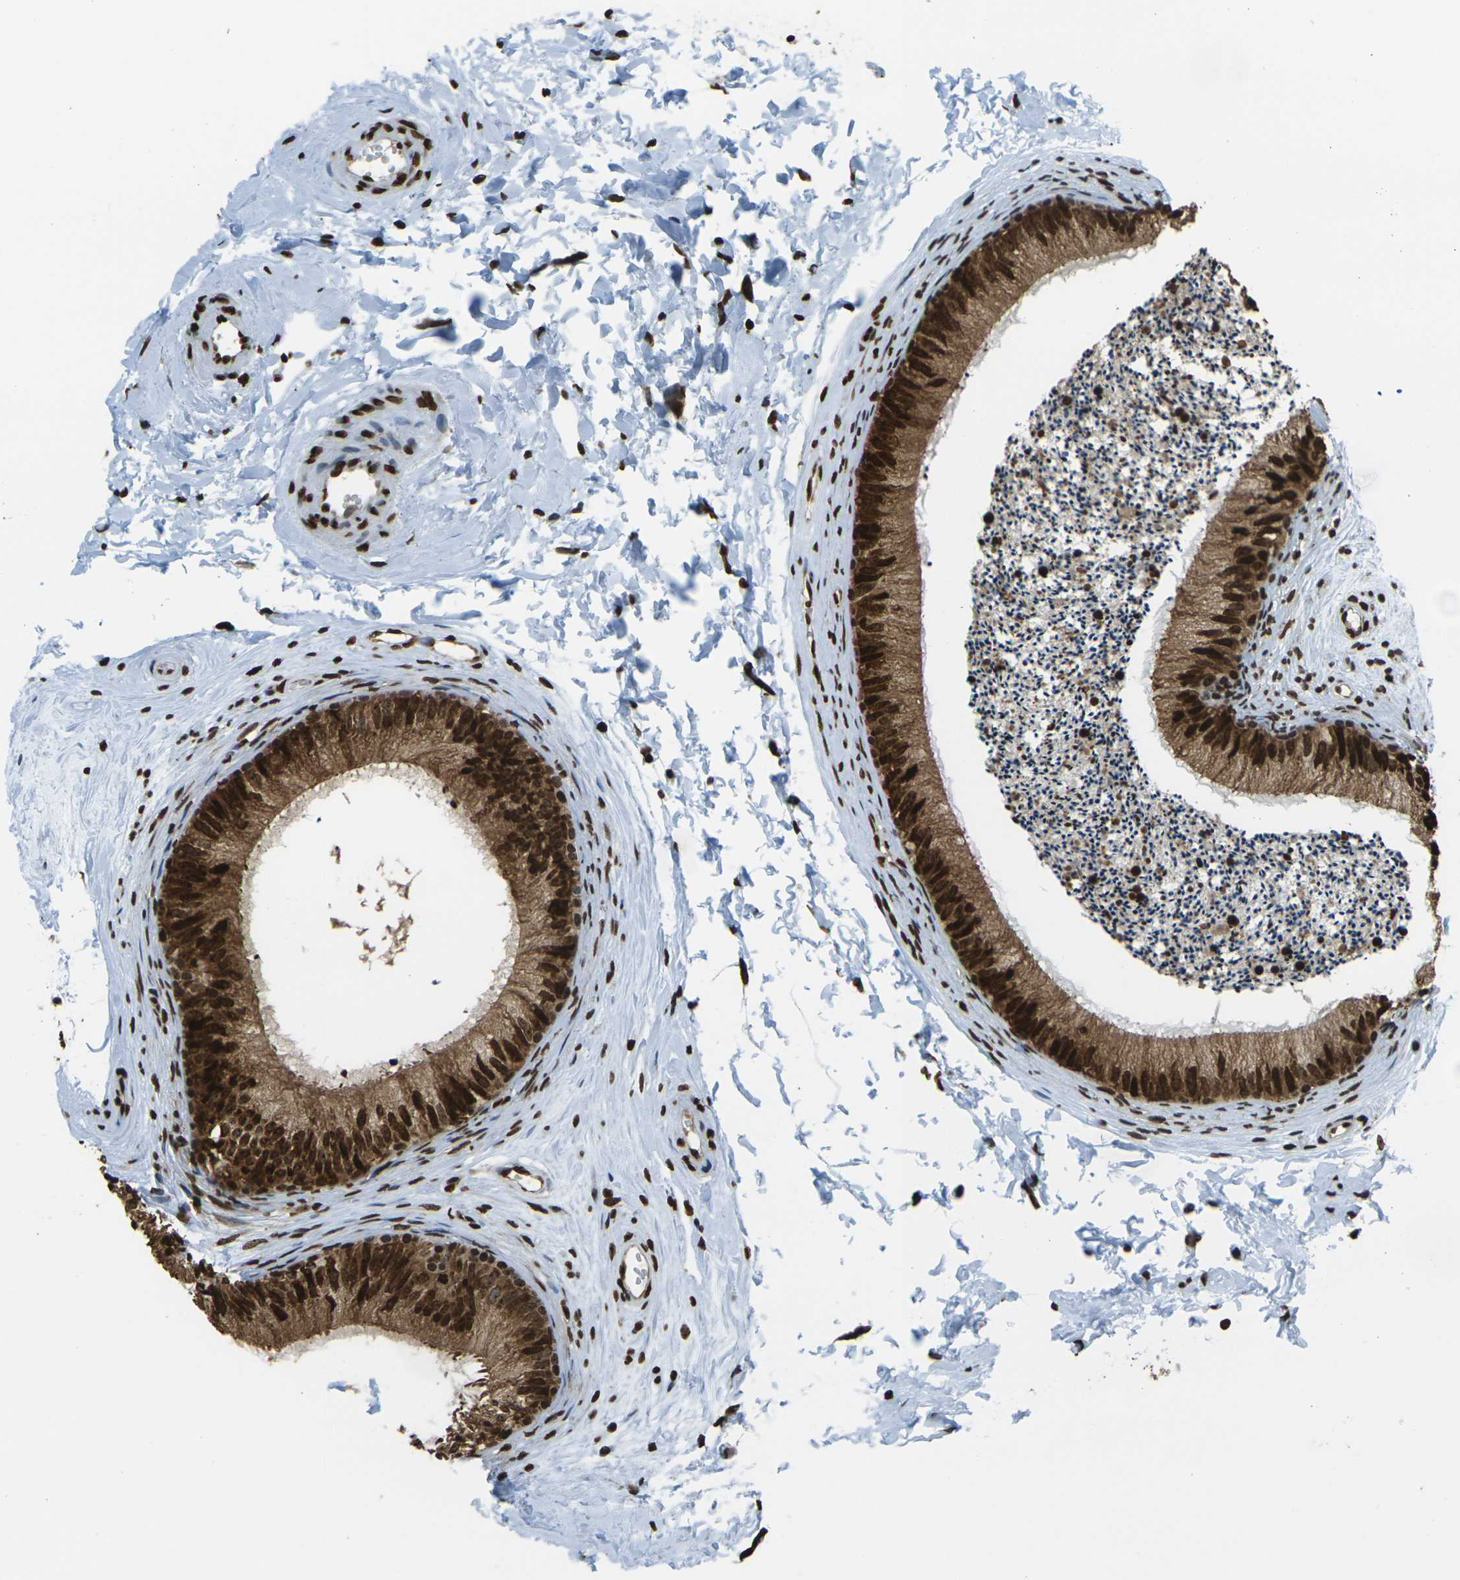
{"staining": {"intensity": "strong", "quantity": ">75%", "location": "cytoplasmic/membranous,nuclear"}, "tissue": "epididymis", "cell_type": "Glandular cells", "image_type": "normal", "snomed": [{"axis": "morphology", "description": "Normal tissue, NOS"}, {"axis": "topography", "description": "Epididymis"}], "caption": "Epididymis stained with immunohistochemistry (IHC) shows strong cytoplasmic/membranous,nuclear staining in about >75% of glandular cells.", "gene": "H1", "patient": {"sex": "male", "age": 56}}